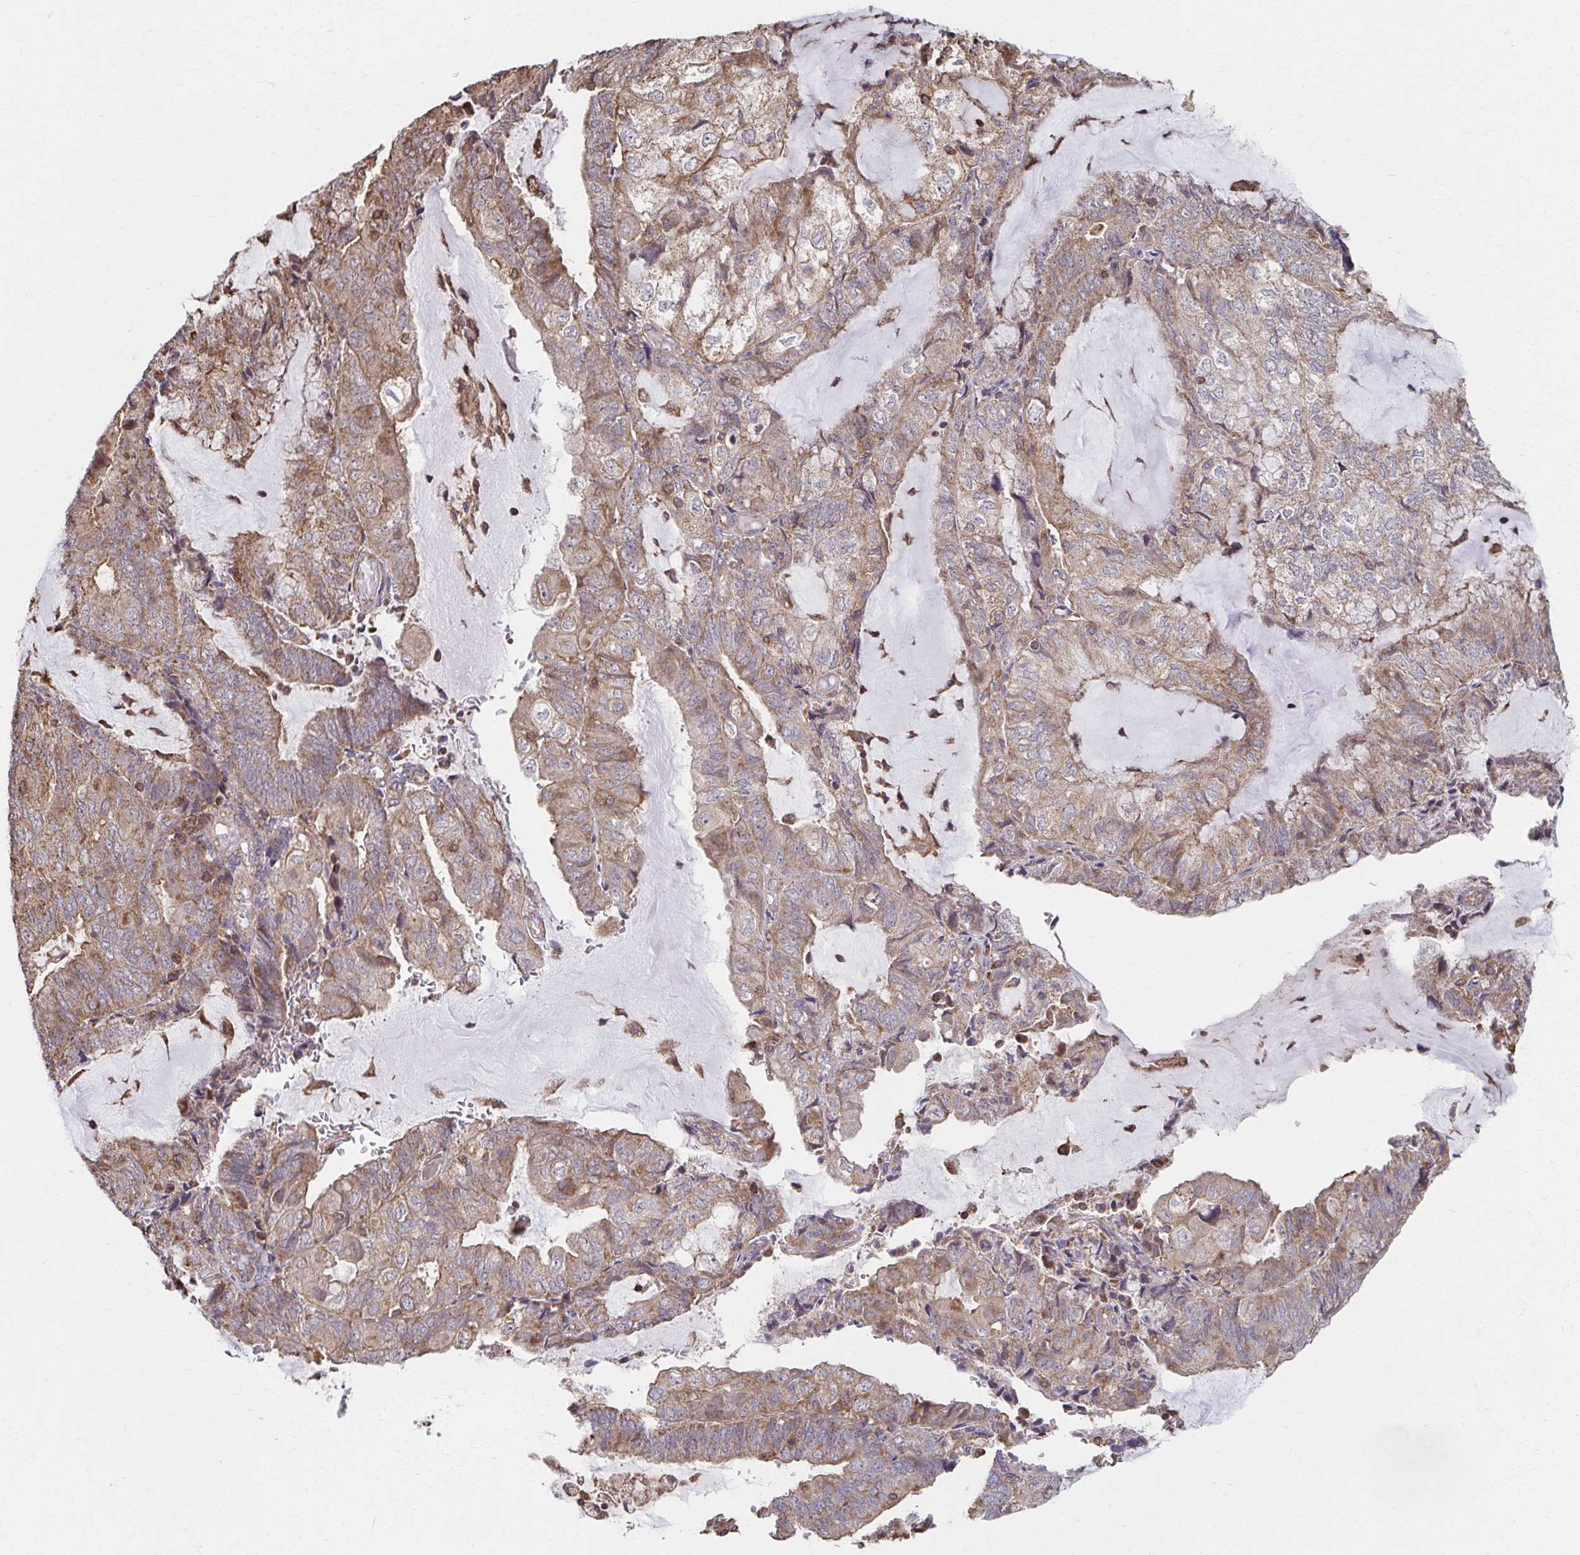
{"staining": {"intensity": "moderate", "quantity": ">75%", "location": "cytoplasmic/membranous"}, "tissue": "endometrial cancer", "cell_type": "Tumor cells", "image_type": "cancer", "snomed": [{"axis": "morphology", "description": "Adenocarcinoma, NOS"}, {"axis": "topography", "description": "Endometrium"}], "caption": "Immunohistochemical staining of endometrial adenocarcinoma shows moderate cytoplasmic/membranous protein positivity in about >75% of tumor cells. Nuclei are stained in blue.", "gene": "KLHL34", "patient": {"sex": "female", "age": 81}}